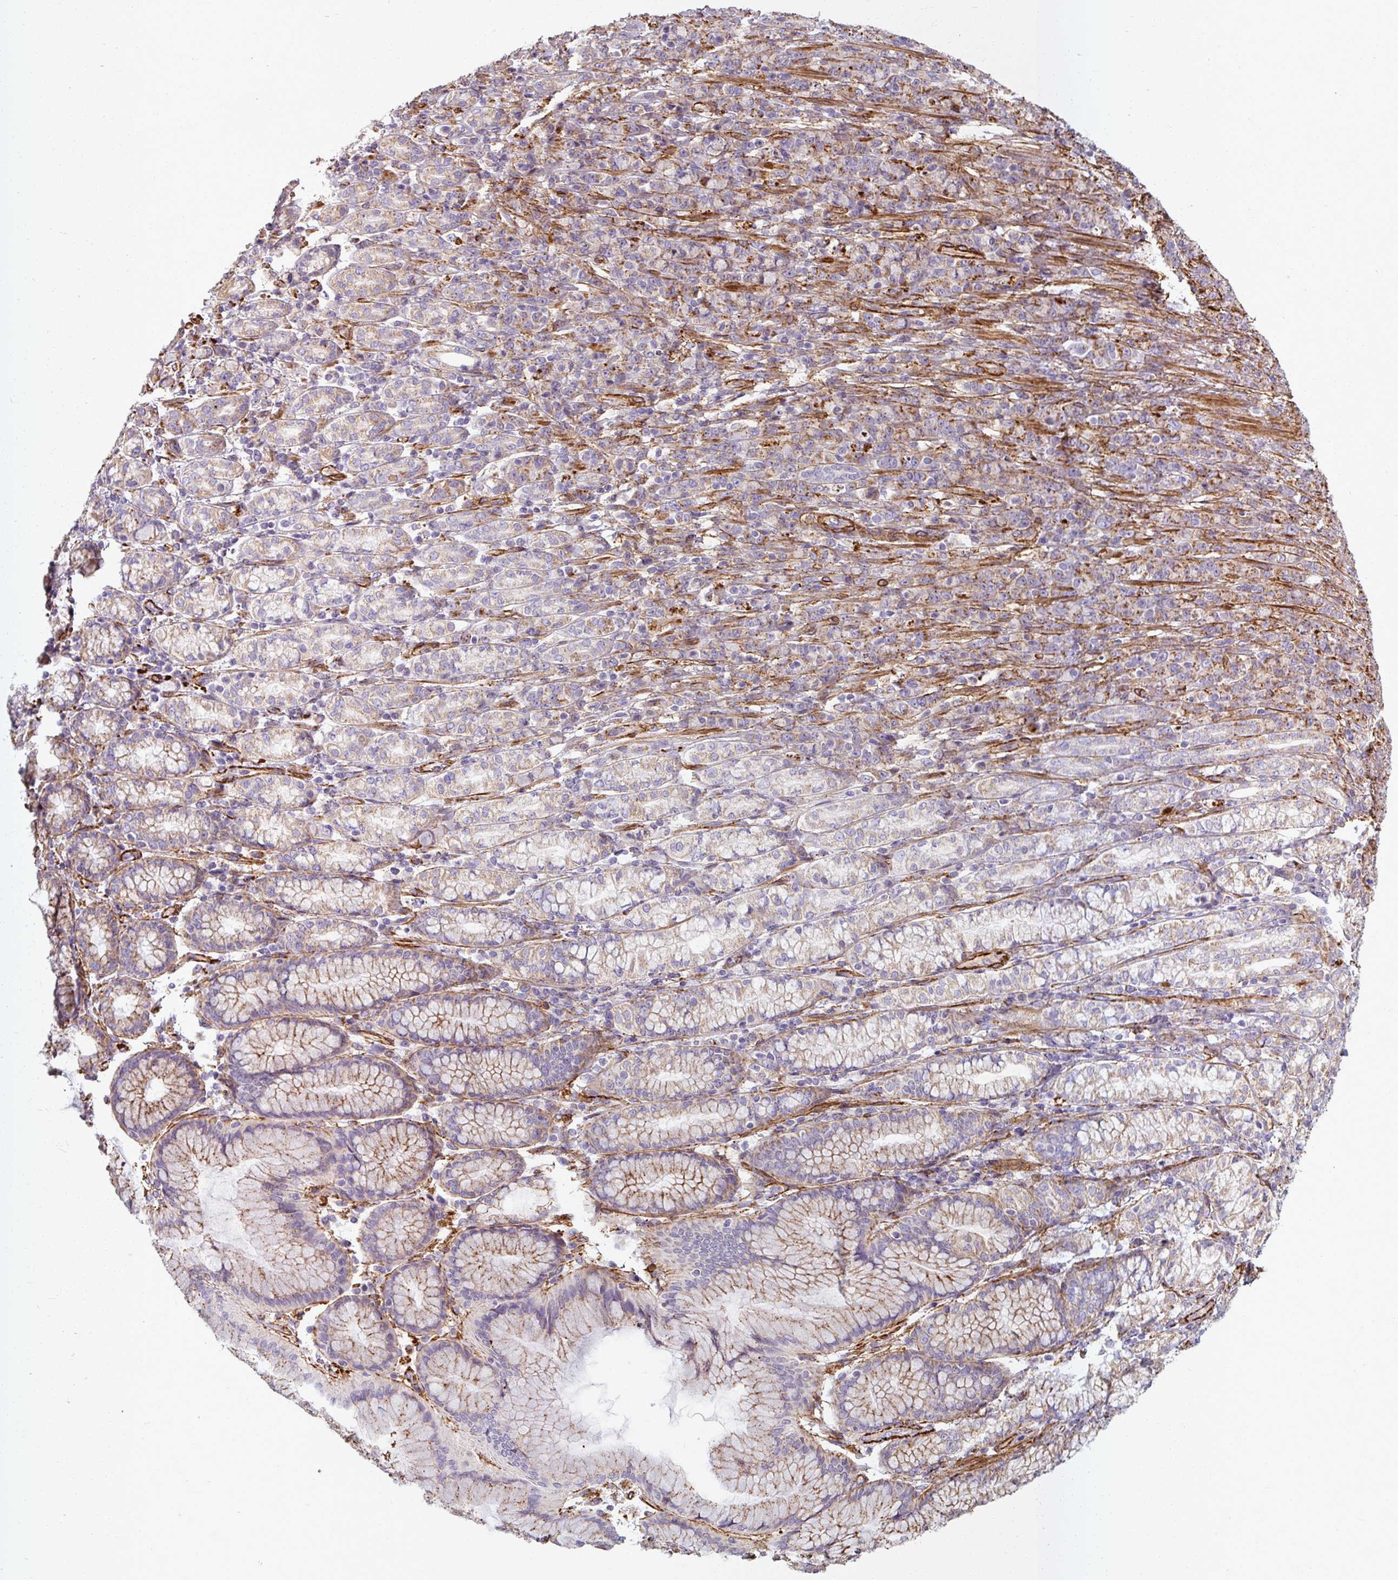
{"staining": {"intensity": "weak", "quantity": "<25%", "location": "cytoplasmic/membranous"}, "tissue": "stomach cancer", "cell_type": "Tumor cells", "image_type": "cancer", "snomed": [{"axis": "morphology", "description": "Normal tissue, NOS"}, {"axis": "morphology", "description": "Adenocarcinoma, NOS"}, {"axis": "topography", "description": "Stomach"}], "caption": "Immunohistochemical staining of stomach cancer exhibits no significant positivity in tumor cells. (Immunohistochemistry (ihc), brightfield microscopy, high magnification).", "gene": "MRPS5", "patient": {"sex": "female", "age": 79}}